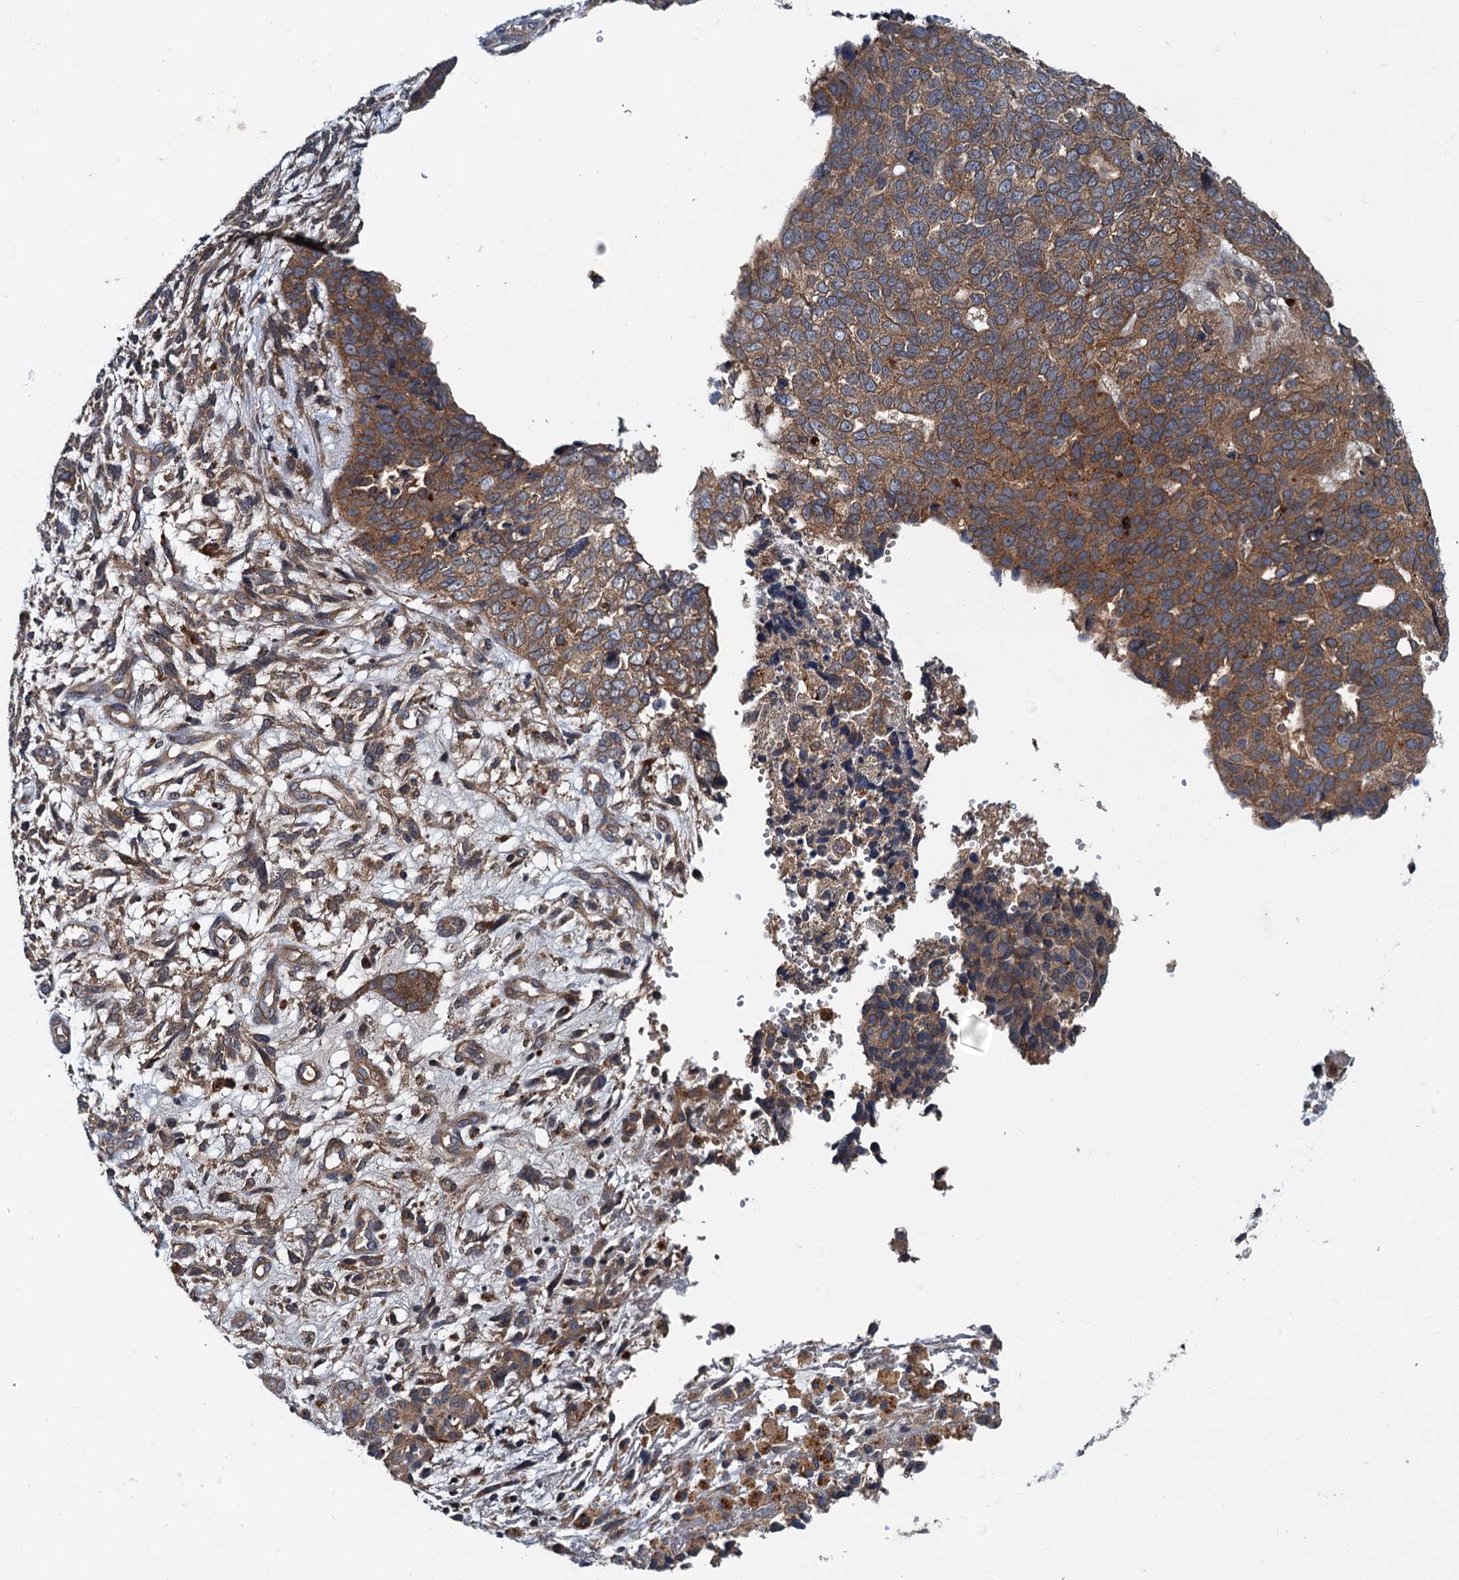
{"staining": {"intensity": "moderate", "quantity": ">75%", "location": "cytoplasmic/membranous"}, "tissue": "cervical cancer", "cell_type": "Tumor cells", "image_type": "cancer", "snomed": [{"axis": "morphology", "description": "Squamous cell carcinoma, NOS"}, {"axis": "topography", "description": "Cervix"}], "caption": "A micrograph of cervical cancer (squamous cell carcinoma) stained for a protein demonstrates moderate cytoplasmic/membranous brown staining in tumor cells.", "gene": "EFL1", "patient": {"sex": "female", "age": 63}}